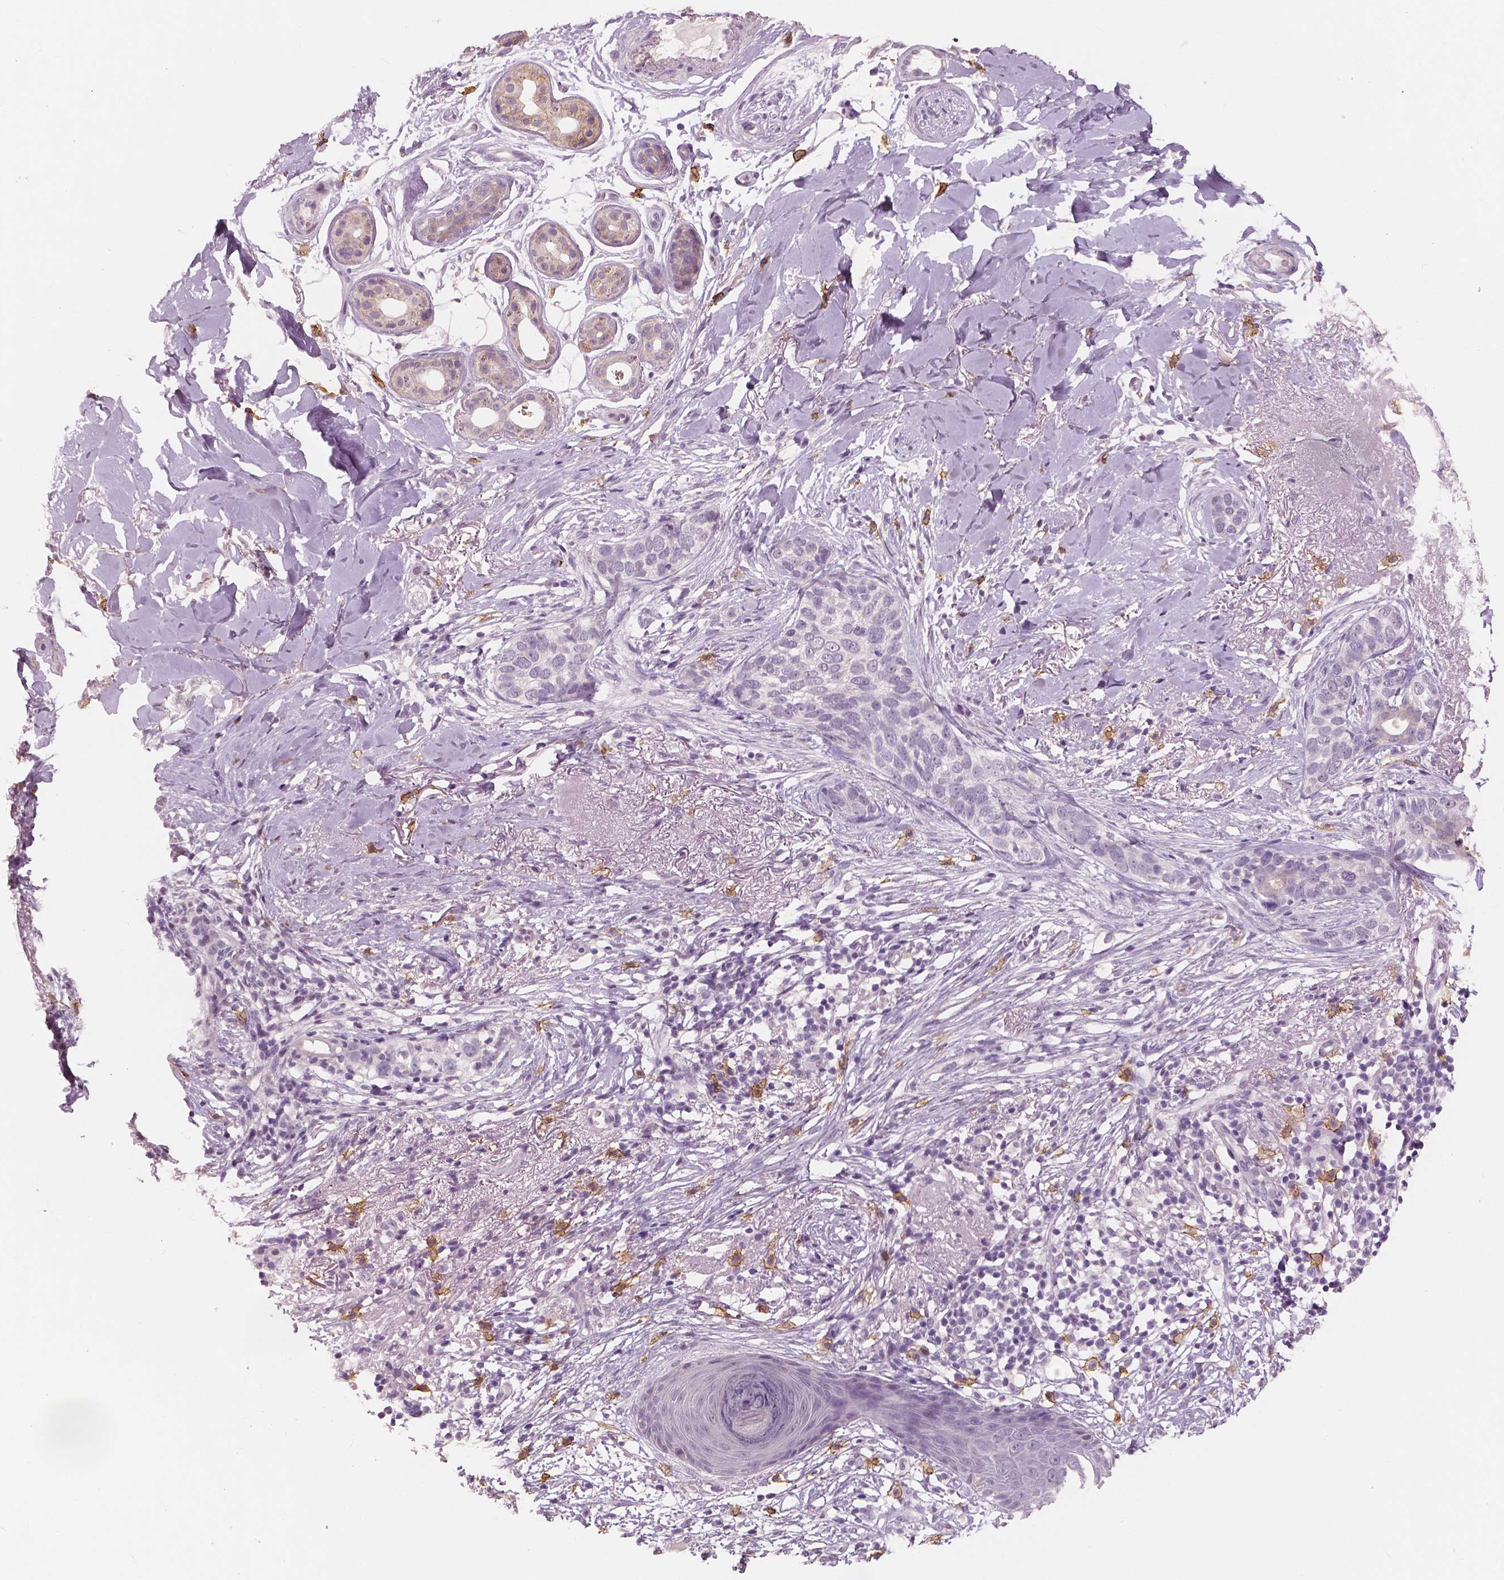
{"staining": {"intensity": "negative", "quantity": "none", "location": "none"}, "tissue": "skin cancer", "cell_type": "Tumor cells", "image_type": "cancer", "snomed": [{"axis": "morphology", "description": "Normal tissue, NOS"}, {"axis": "morphology", "description": "Basal cell carcinoma"}, {"axis": "topography", "description": "Skin"}], "caption": "Tumor cells show no significant protein positivity in skin basal cell carcinoma.", "gene": "KIT", "patient": {"sex": "male", "age": 84}}